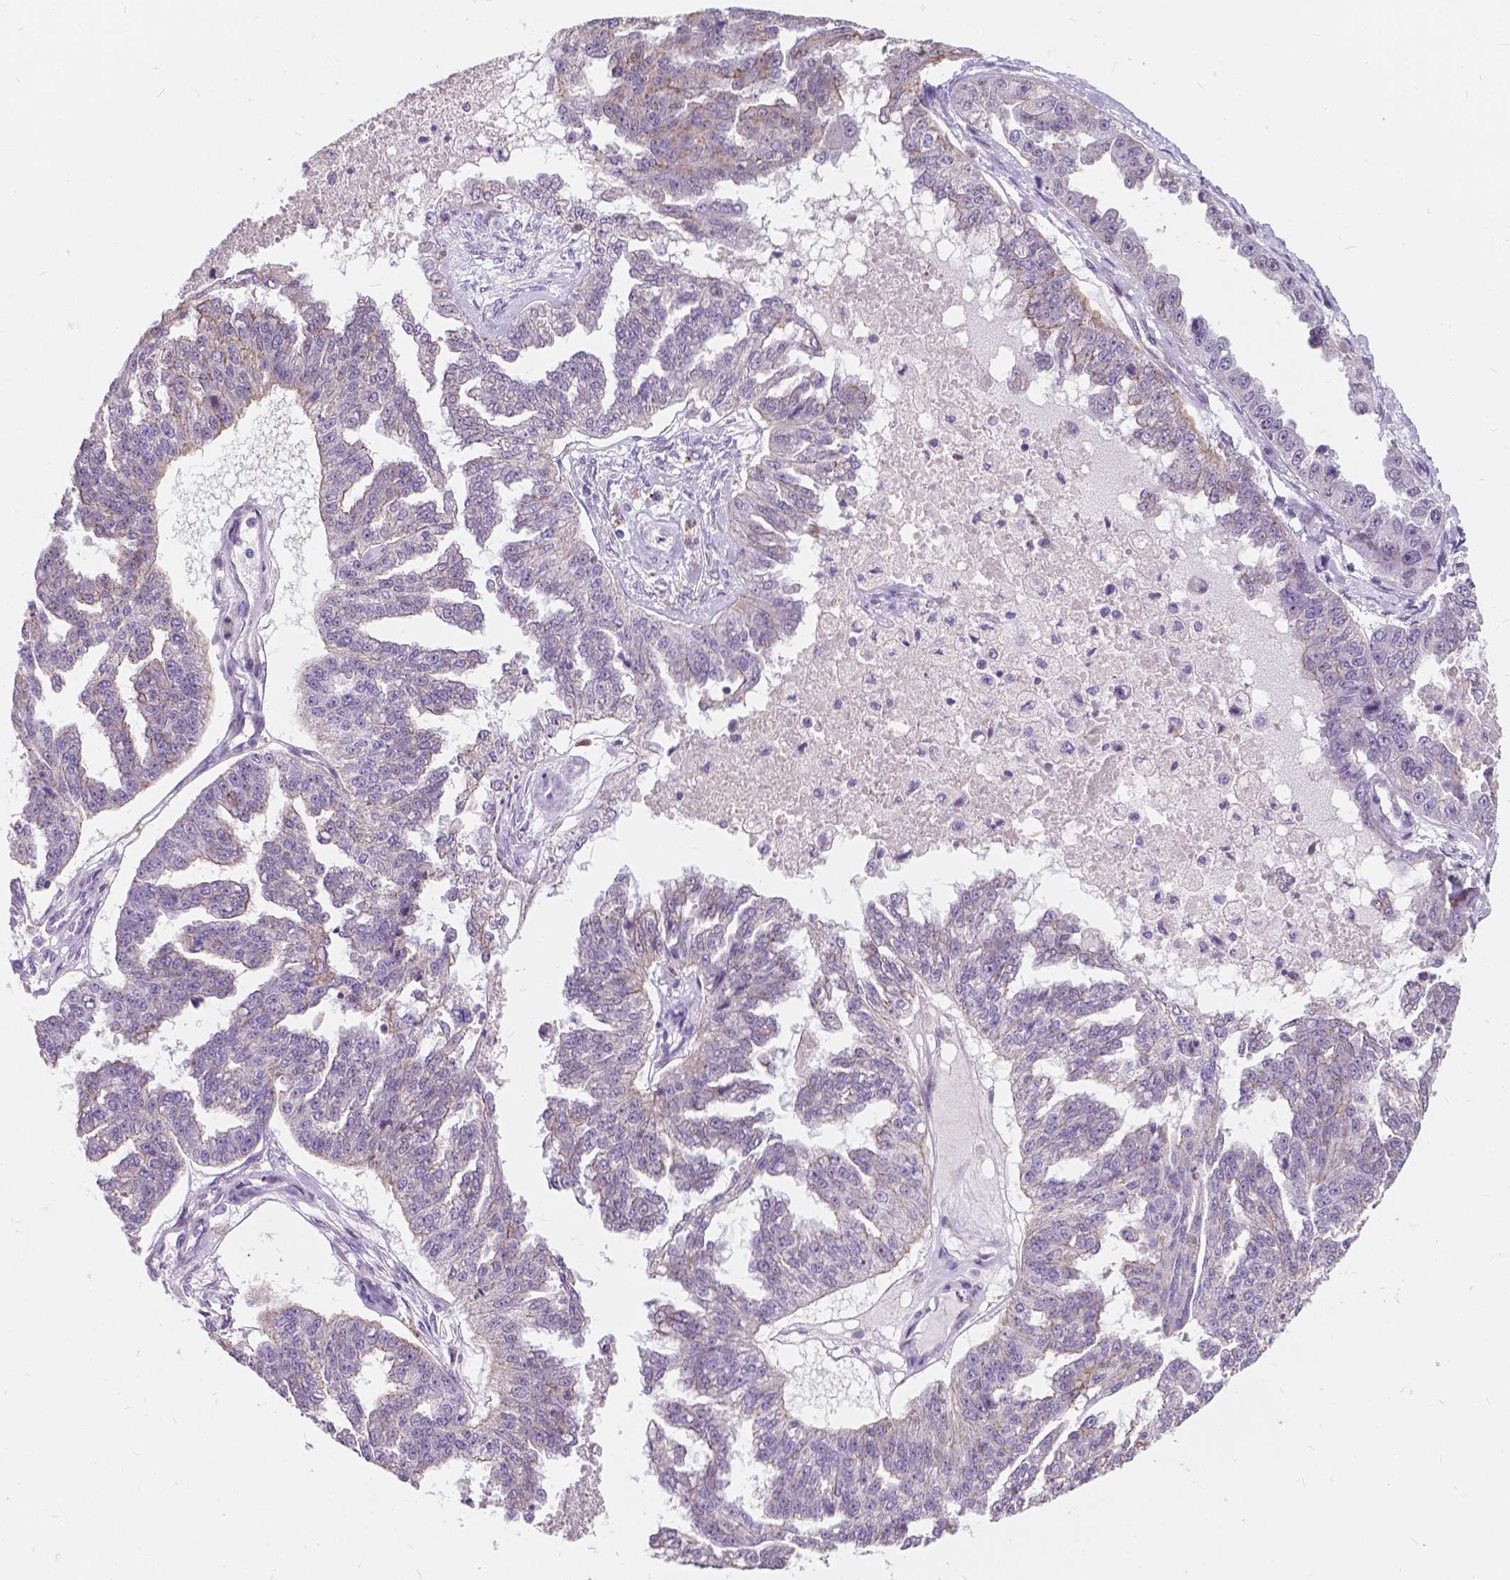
{"staining": {"intensity": "weak", "quantity": "25%-75%", "location": "cytoplasmic/membranous"}, "tissue": "ovarian cancer", "cell_type": "Tumor cells", "image_type": "cancer", "snomed": [{"axis": "morphology", "description": "Cystadenocarcinoma, serous, NOS"}, {"axis": "topography", "description": "Ovary"}], "caption": "Immunohistochemistry image of serous cystadenocarcinoma (ovarian) stained for a protein (brown), which reveals low levels of weak cytoplasmic/membranous positivity in approximately 25%-75% of tumor cells.", "gene": "MYH14", "patient": {"sex": "female", "age": 58}}